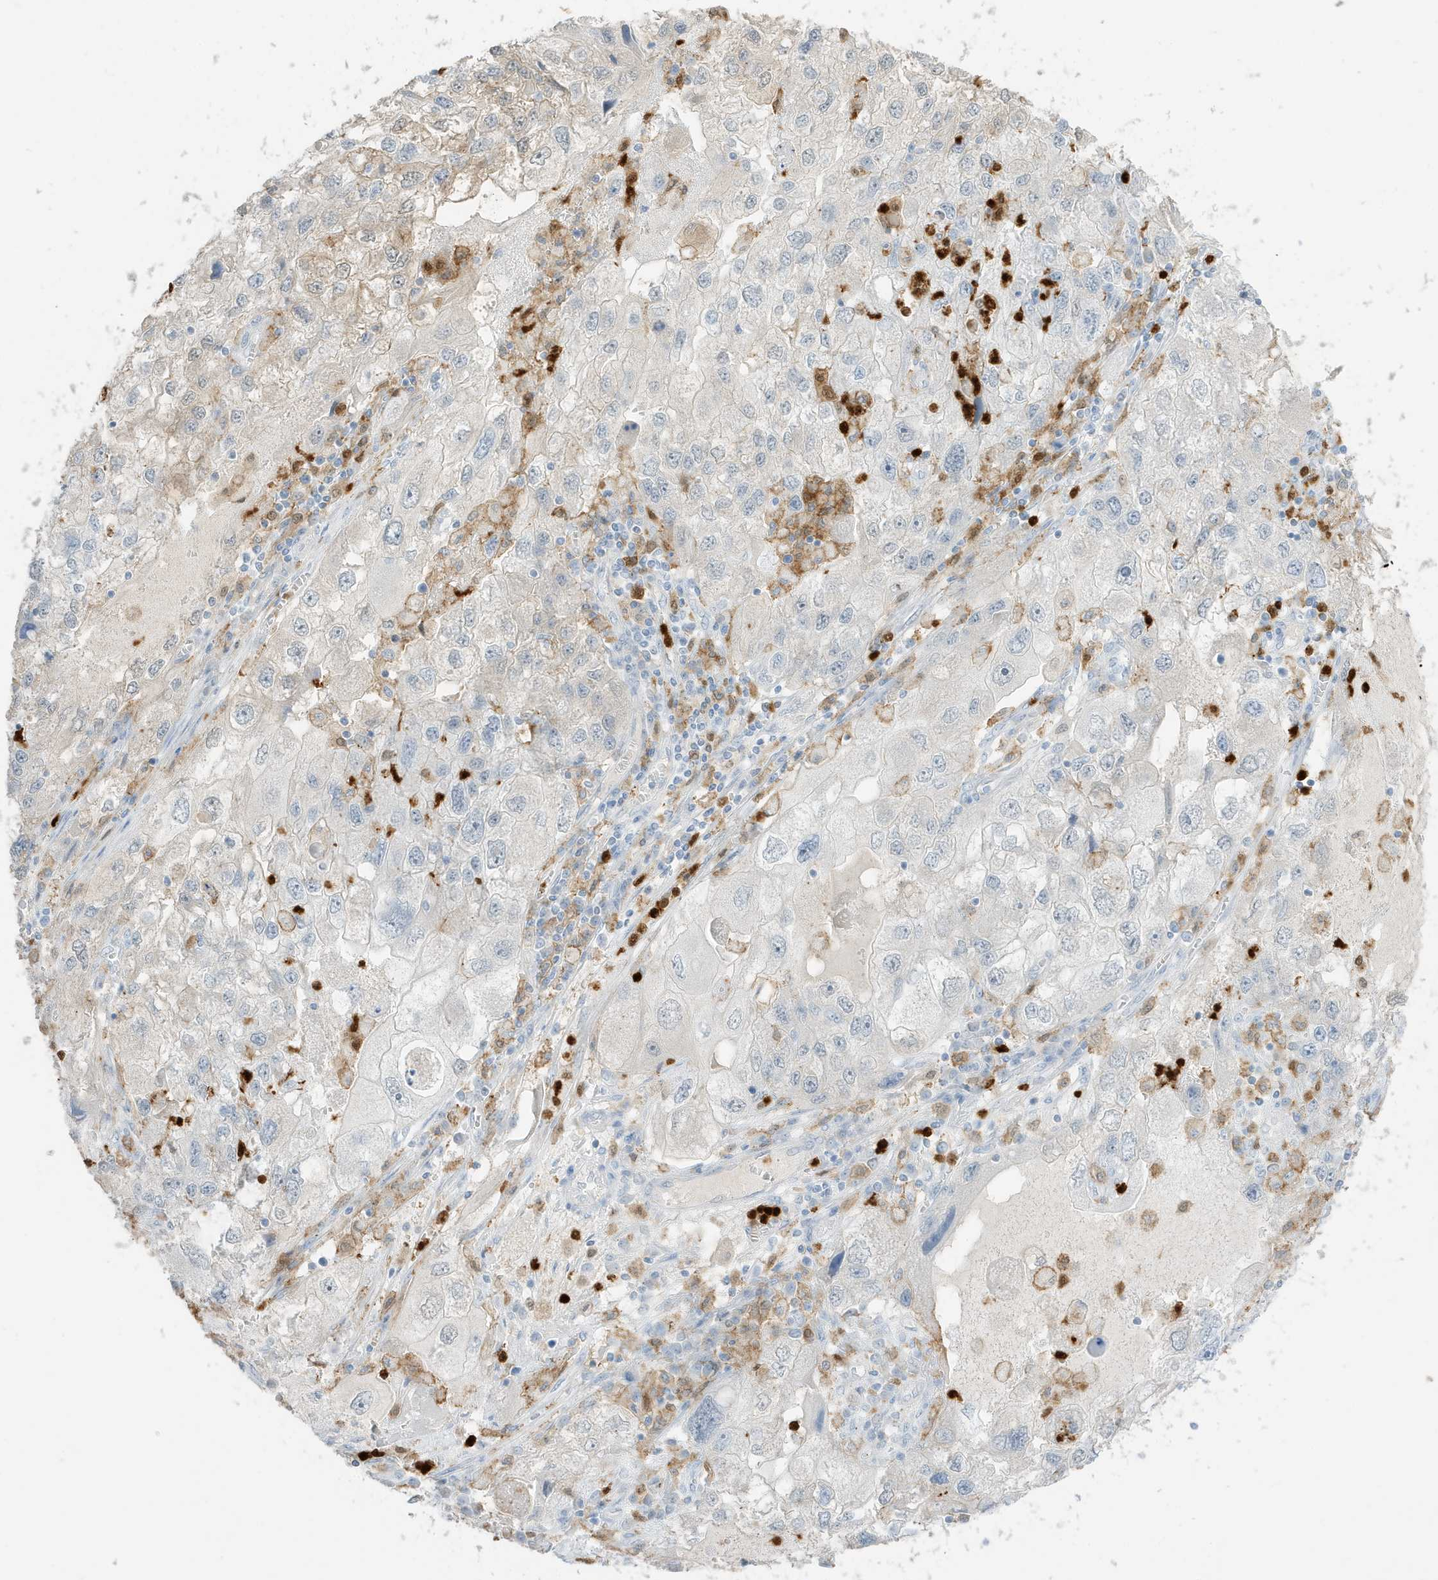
{"staining": {"intensity": "negative", "quantity": "none", "location": "none"}, "tissue": "endometrial cancer", "cell_type": "Tumor cells", "image_type": "cancer", "snomed": [{"axis": "morphology", "description": "Adenocarcinoma, NOS"}, {"axis": "topography", "description": "Endometrium"}], "caption": "Human endometrial cancer stained for a protein using IHC exhibits no staining in tumor cells.", "gene": "GCA", "patient": {"sex": "female", "age": 49}}